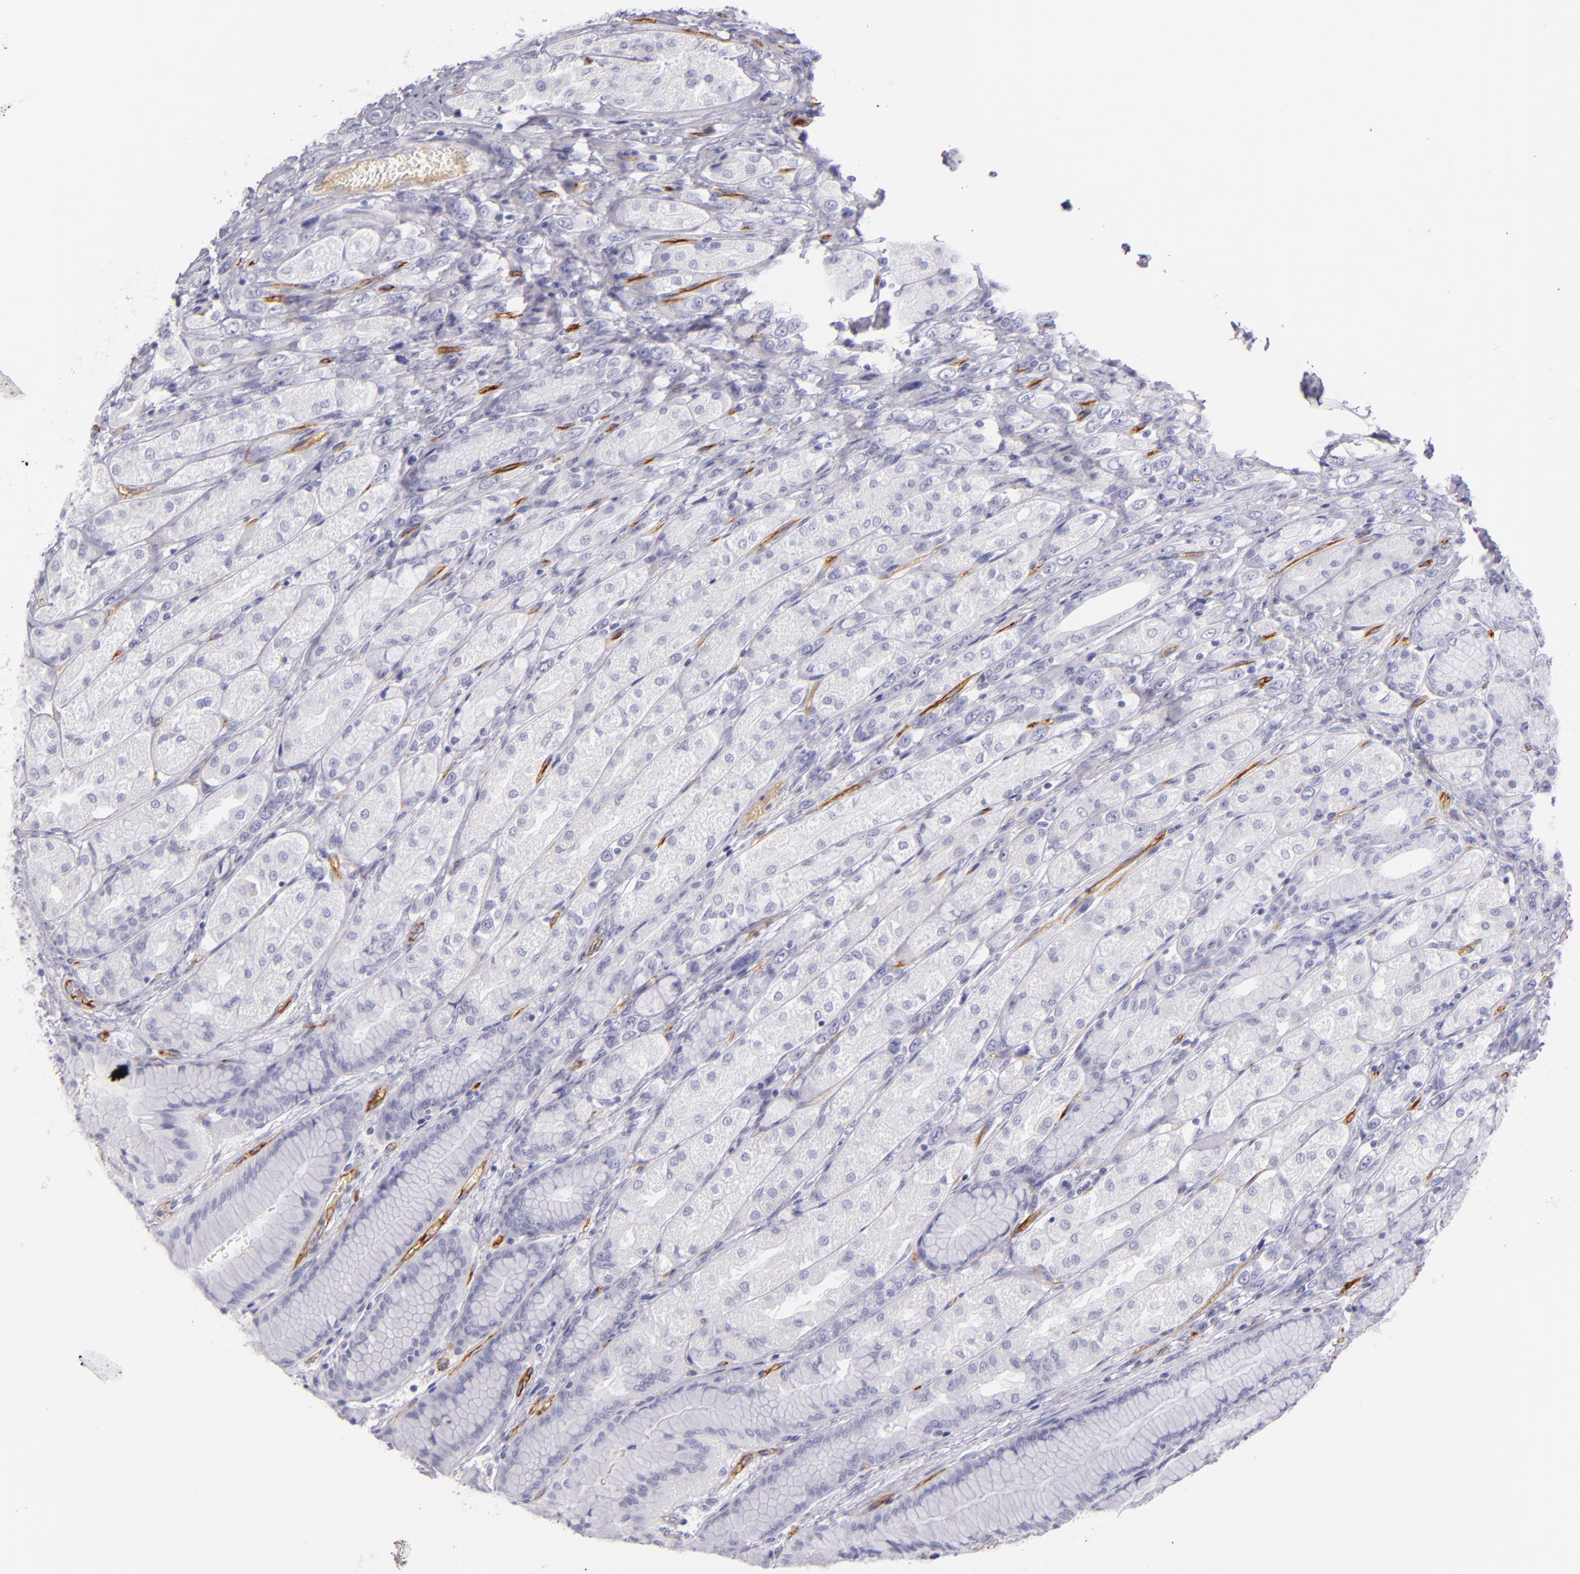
{"staining": {"intensity": "negative", "quantity": "none", "location": "none"}, "tissue": "stomach", "cell_type": "Glandular cells", "image_type": "normal", "snomed": [{"axis": "morphology", "description": "Normal tissue, NOS"}, {"axis": "morphology", "description": "Adenocarcinoma, NOS"}, {"axis": "topography", "description": "Stomach"}, {"axis": "topography", "description": "Stomach, lower"}], "caption": "Immunohistochemical staining of normal stomach reveals no significant expression in glandular cells.", "gene": "ICAM1", "patient": {"sex": "female", "age": 65}}